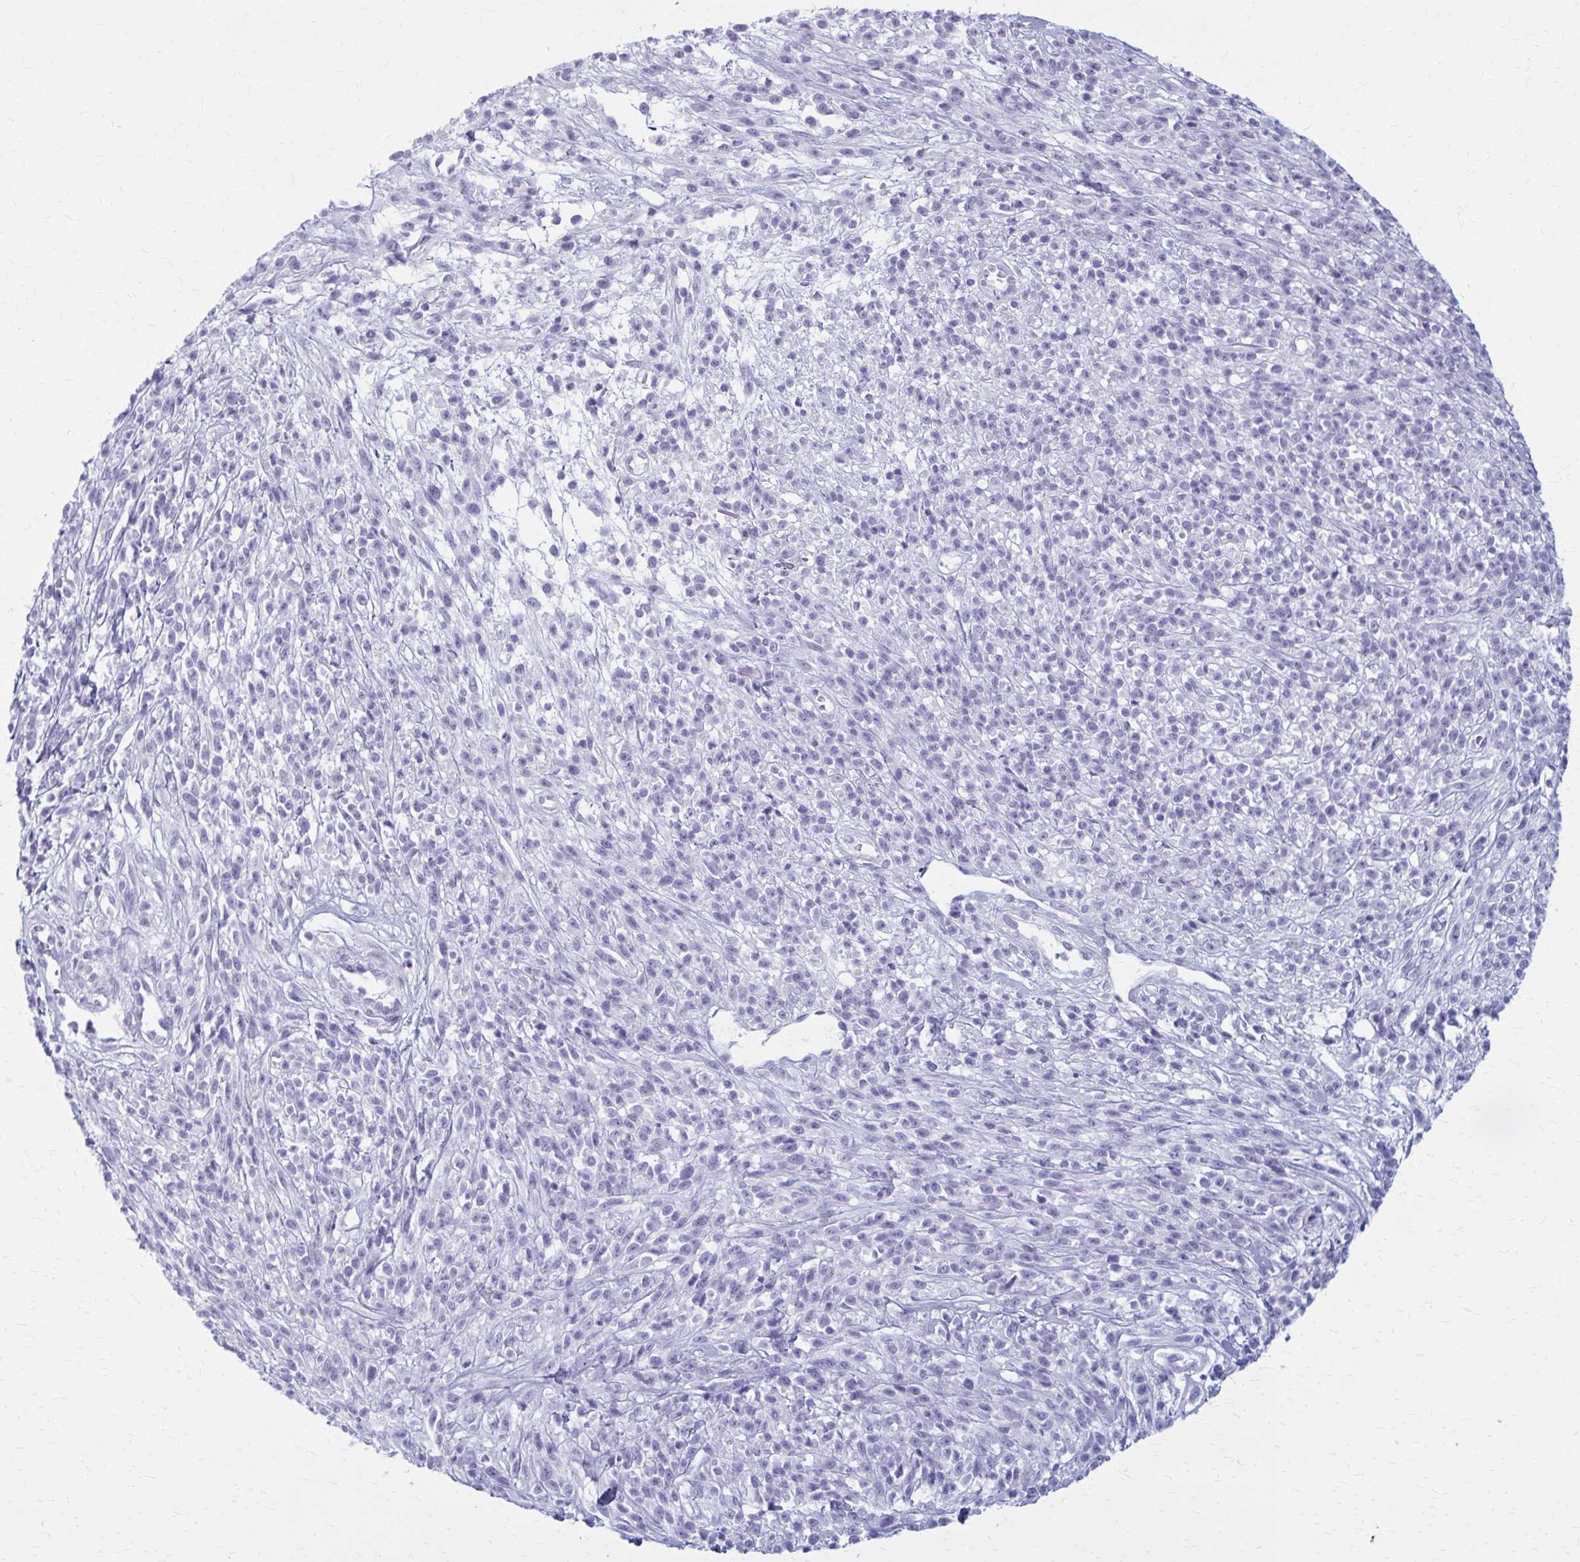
{"staining": {"intensity": "negative", "quantity": "none", "location": "none"}, "tissue": "melanoma", "cell_type": "Tumor cells", "image_type": "cancer", "snomed": [{"axis": "morphology", "description": "Malignant melanoma, NOS"}, {"axis": "topography", "description": "Skin"}, {"axis": "topography", "description": "Skin of trunk"}], "caption": "This is a micrograph of IHC staining of melanoma, which shows no positivity in tumor cells. Nuclei are stained in blue.", "gene": "ZDHHC7", "patient": {"sex": "male", "age": 74}}